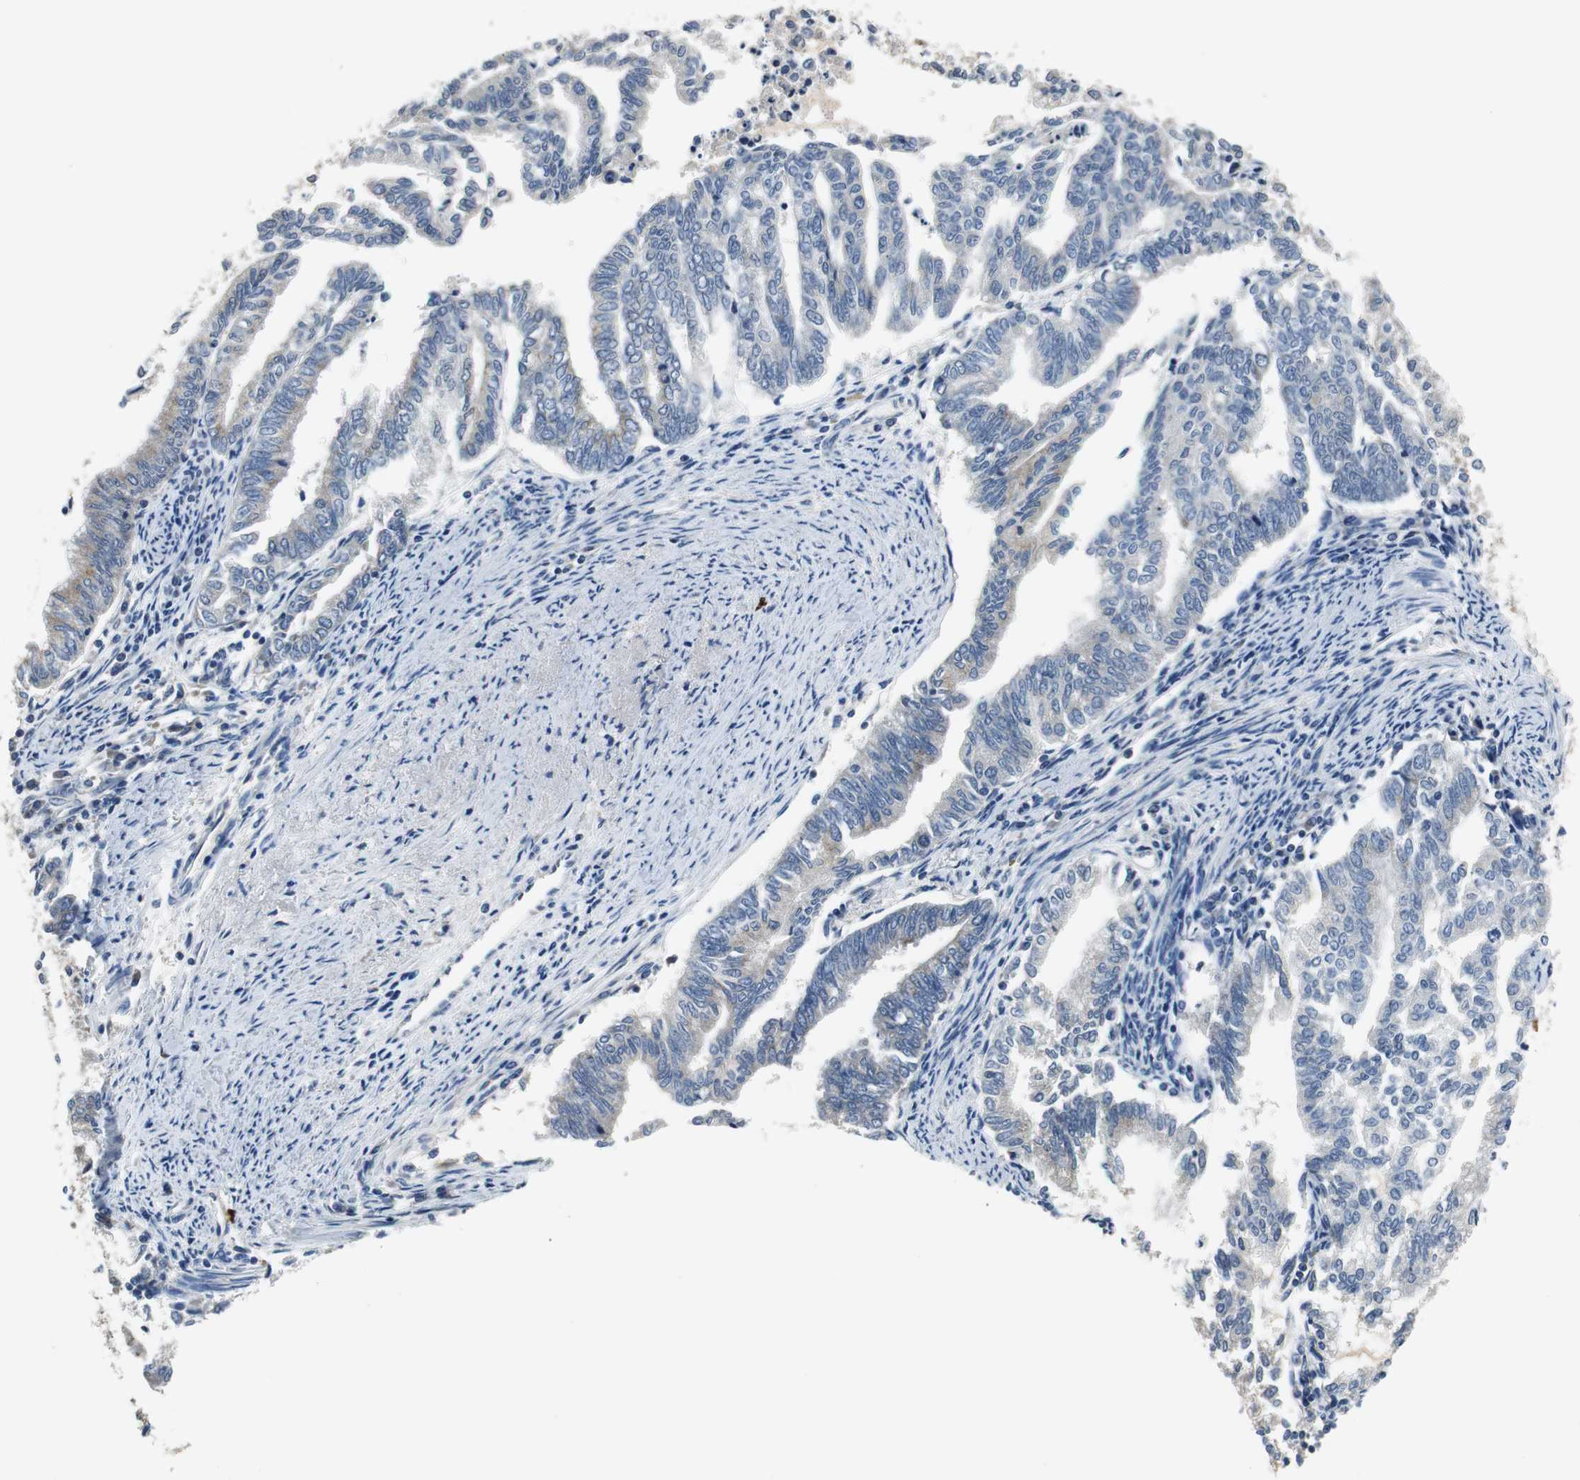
{"staining": {"intensity": "negative", "quantity": "none", "location": "none"}, "tissue": "endometrial cancer", "cell_type": "Tumor cells", "image_type": "cancer", "snomed": [{"axis": "morphology", "description": "Adenocarcinoma, NOS"}, {"axis": "topography", "description": "Endometrium"}], "caption": "The micrograph demonstrates no significant expression in tumor cells of endometrial cancer (adenocarcinoma).", "gene": "MTIF2", "patient": {"sex": "female", "age": 79}}